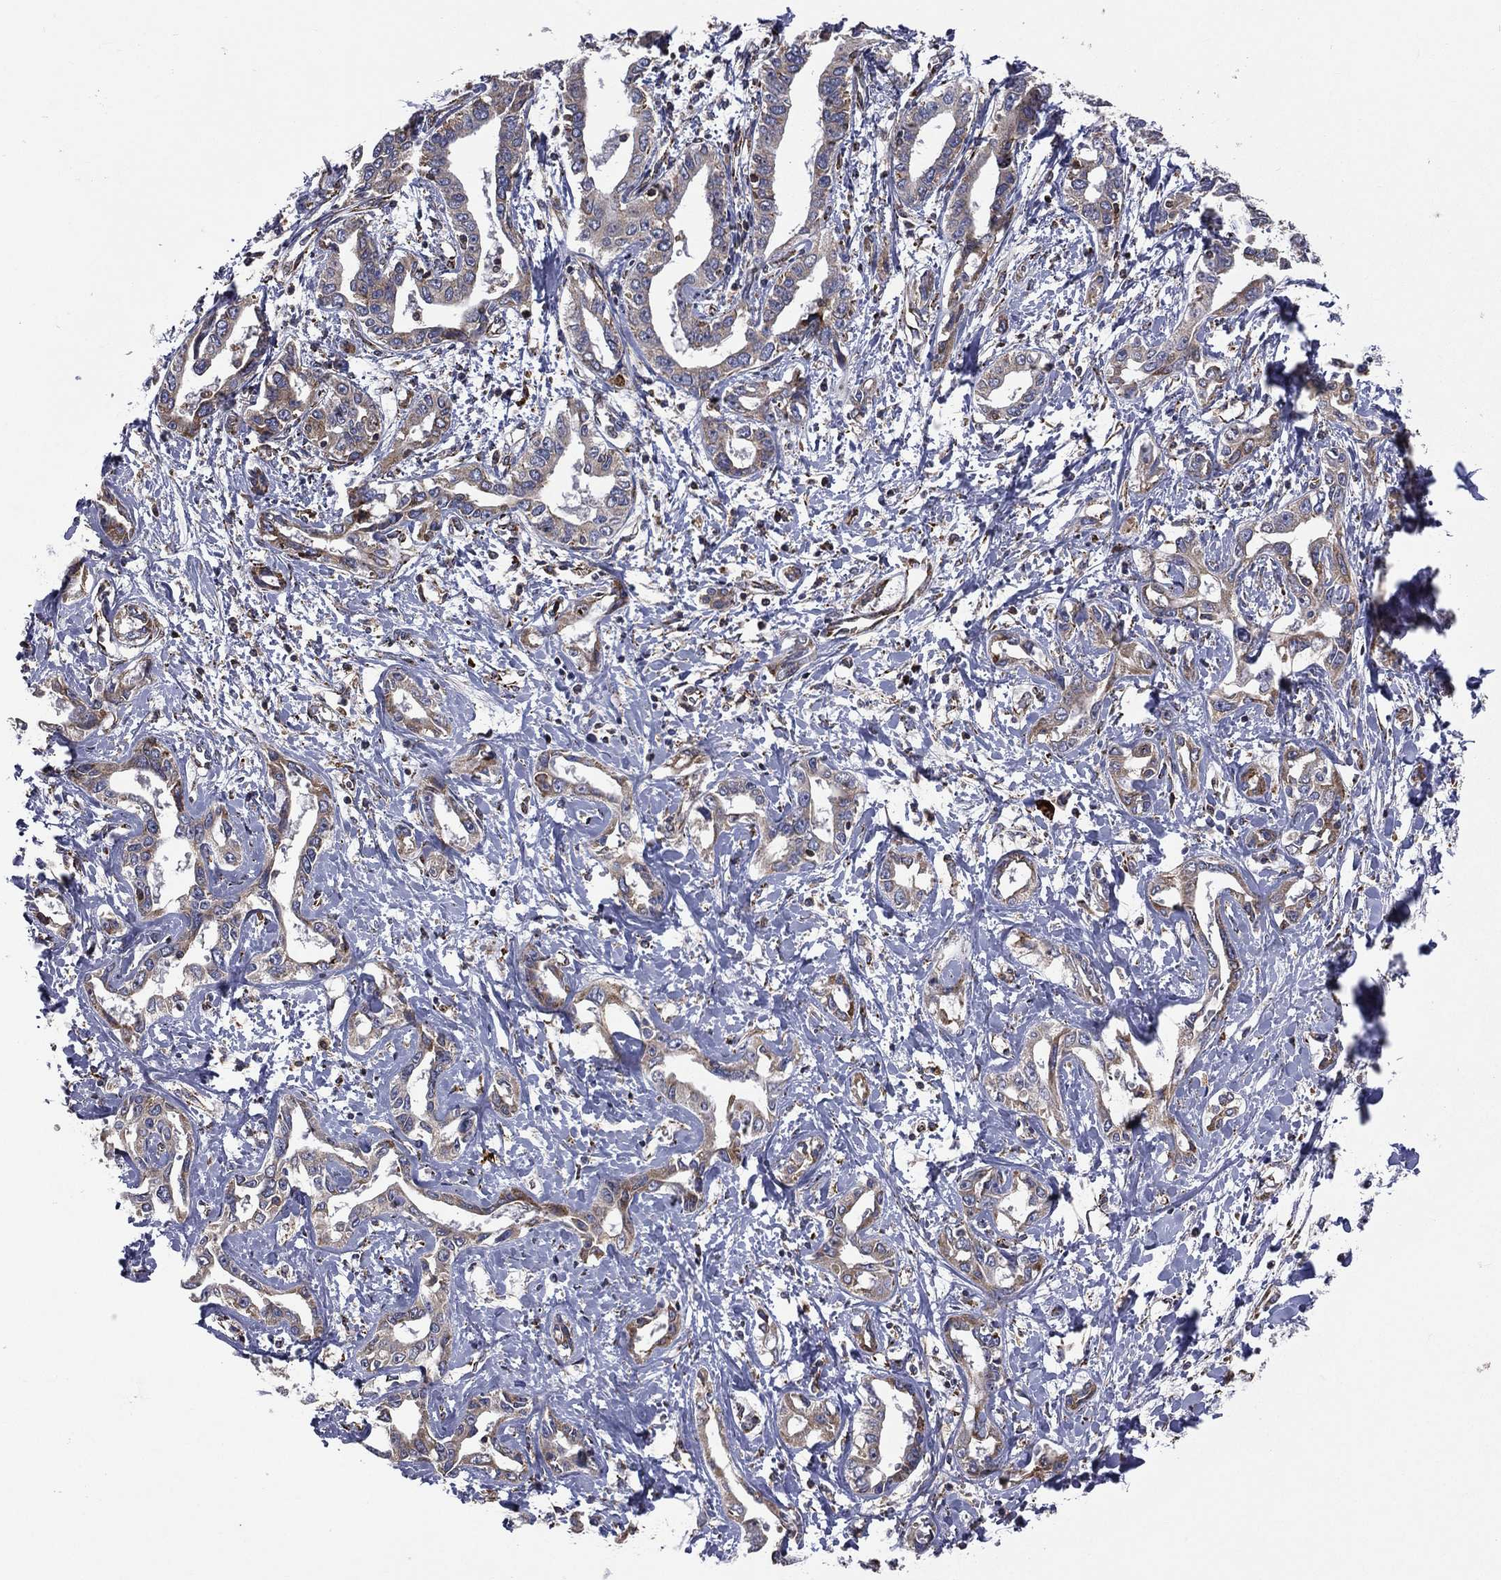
{"staining": {"intensity": "moderate", "quantity": ">75%", "location": "cytoplasmic/membranous"}, "tissue": "liver cancer", "cell_type": "Tumor cells", "image_type": "cancer", "snomed": [{"axis": "morphology", "description": "Cholangiocarcinoma"}, {"axis": "topography", "description": "Liver"}], "caption": "A brown stain labels moderate cytoplasmic/membranous staining of a protein in human liver cholangiocarcinoma tumor cells. Nuclei are stained in blue.", "gene": "C20orf96", "patient": {"sex": "male", "age": 59}}